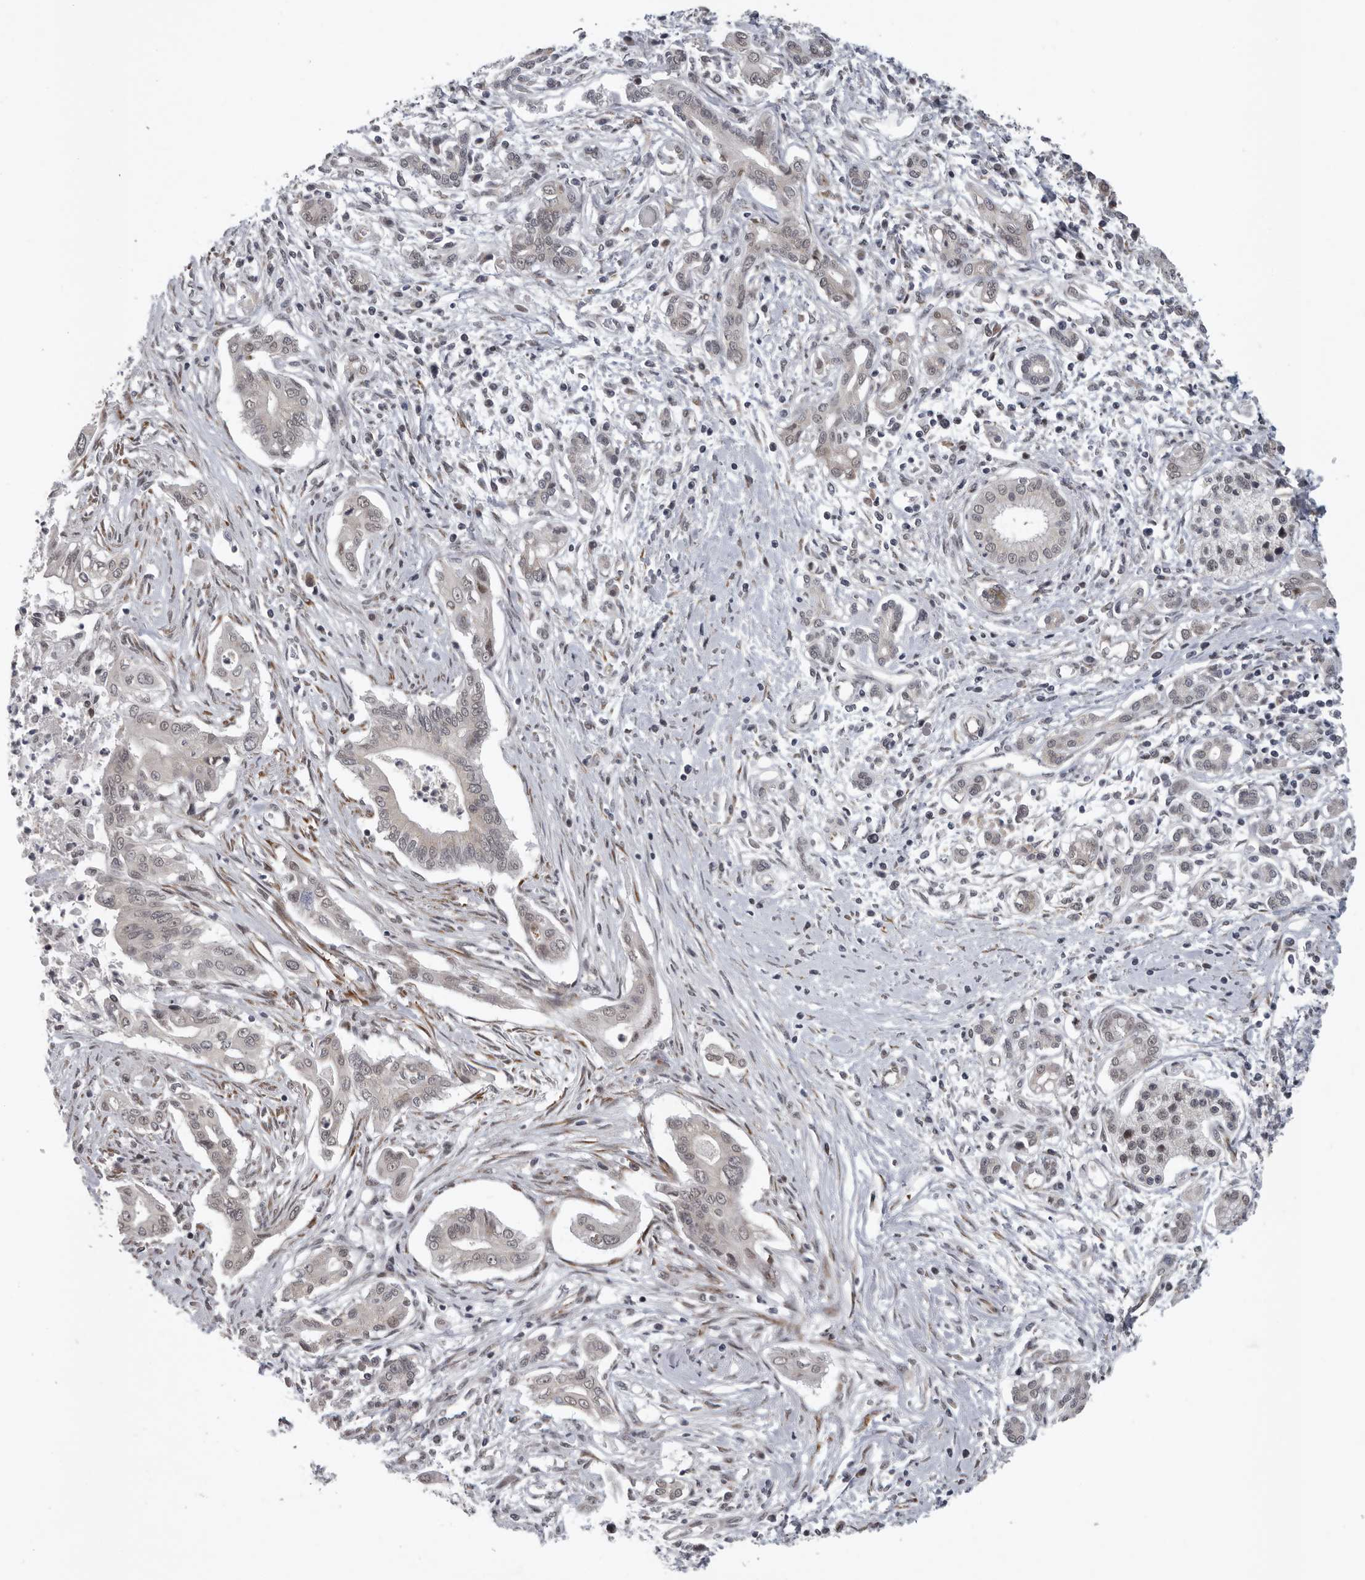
{"staining": {"intensity": "negative", "quantity": "none", "location": "none"}, "tissue": "pancreatic cancer", "cell_type": "Tumor cells", "image_type": "cancer", "snomed": [{"axis": "morphology", "description": "Adenocarcinoma, NOS"}, {"axis": "topography", "description": "Pancreas"}], "caption": "DAB immunohistochemical staining of human adenocarcinoma (pancreatic) demonstrates no significant positivity in tumor cells. Nuclei are stained in blue.", "gene": "RALGPS2", "patient": {"sex": "male", "age": 58}}